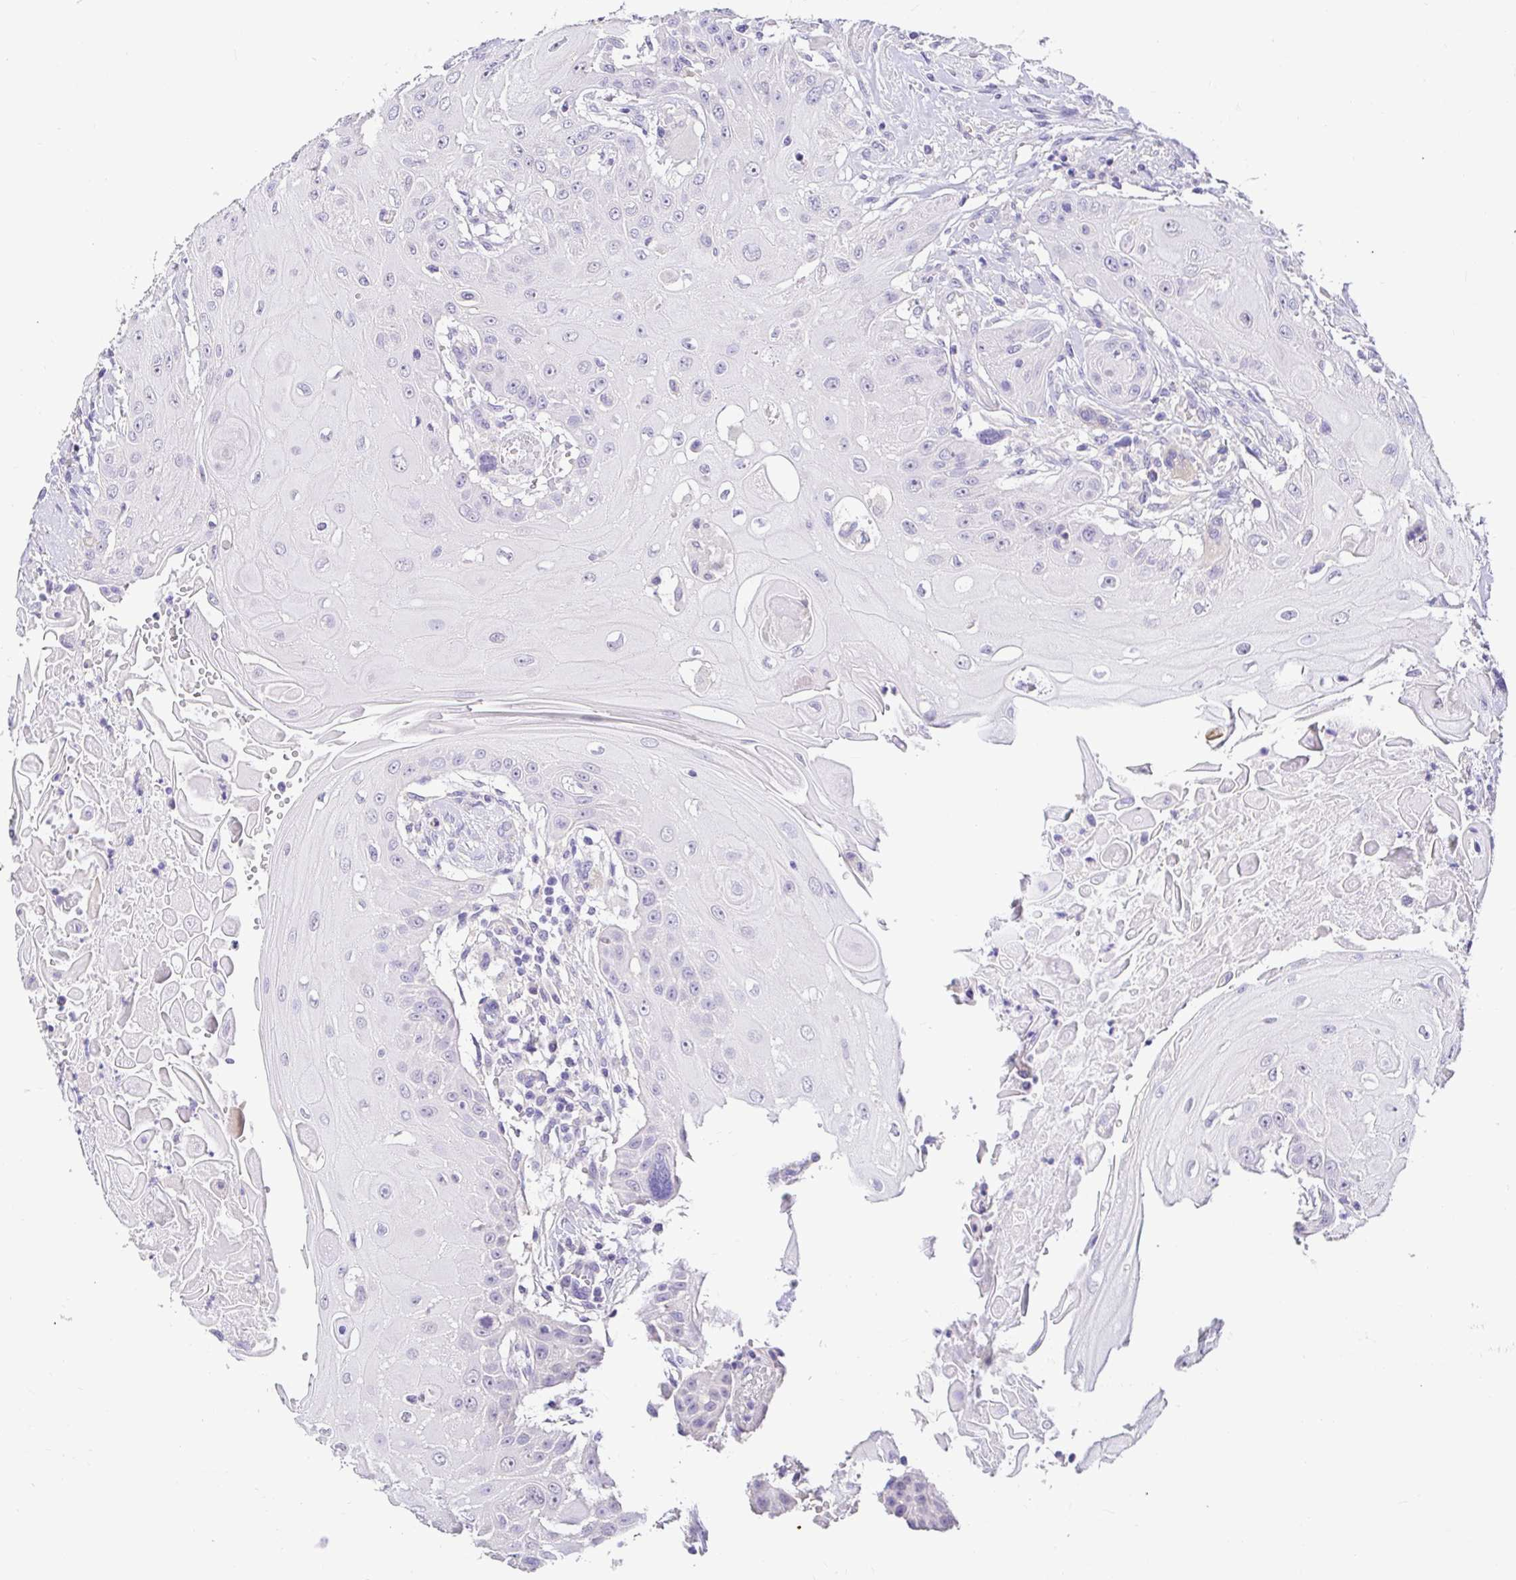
{"staining": {"intensity": "negative", "quantity": "none", "location": "none"}, "tissue": "head and neck cancer", "cell_type": "Tumor cells", "image_type": "cancer", "snomed": [{"axis": "morphology", "description": "Squamous cell carcinoma, NOS"}, {"axis": "topography", "description": "Oral tissue"}, {"axis": "topography", "description": "Head-Neck"}, {"axis": "topography", "description": "Neck, NOS"}], "caption": "IHC of head and neck cancer (squamous cell carcinoma) demonstrates no positivity in tumor cells.", "gene": "CDO1", "patient": {"sex": "female", "age": 55}}